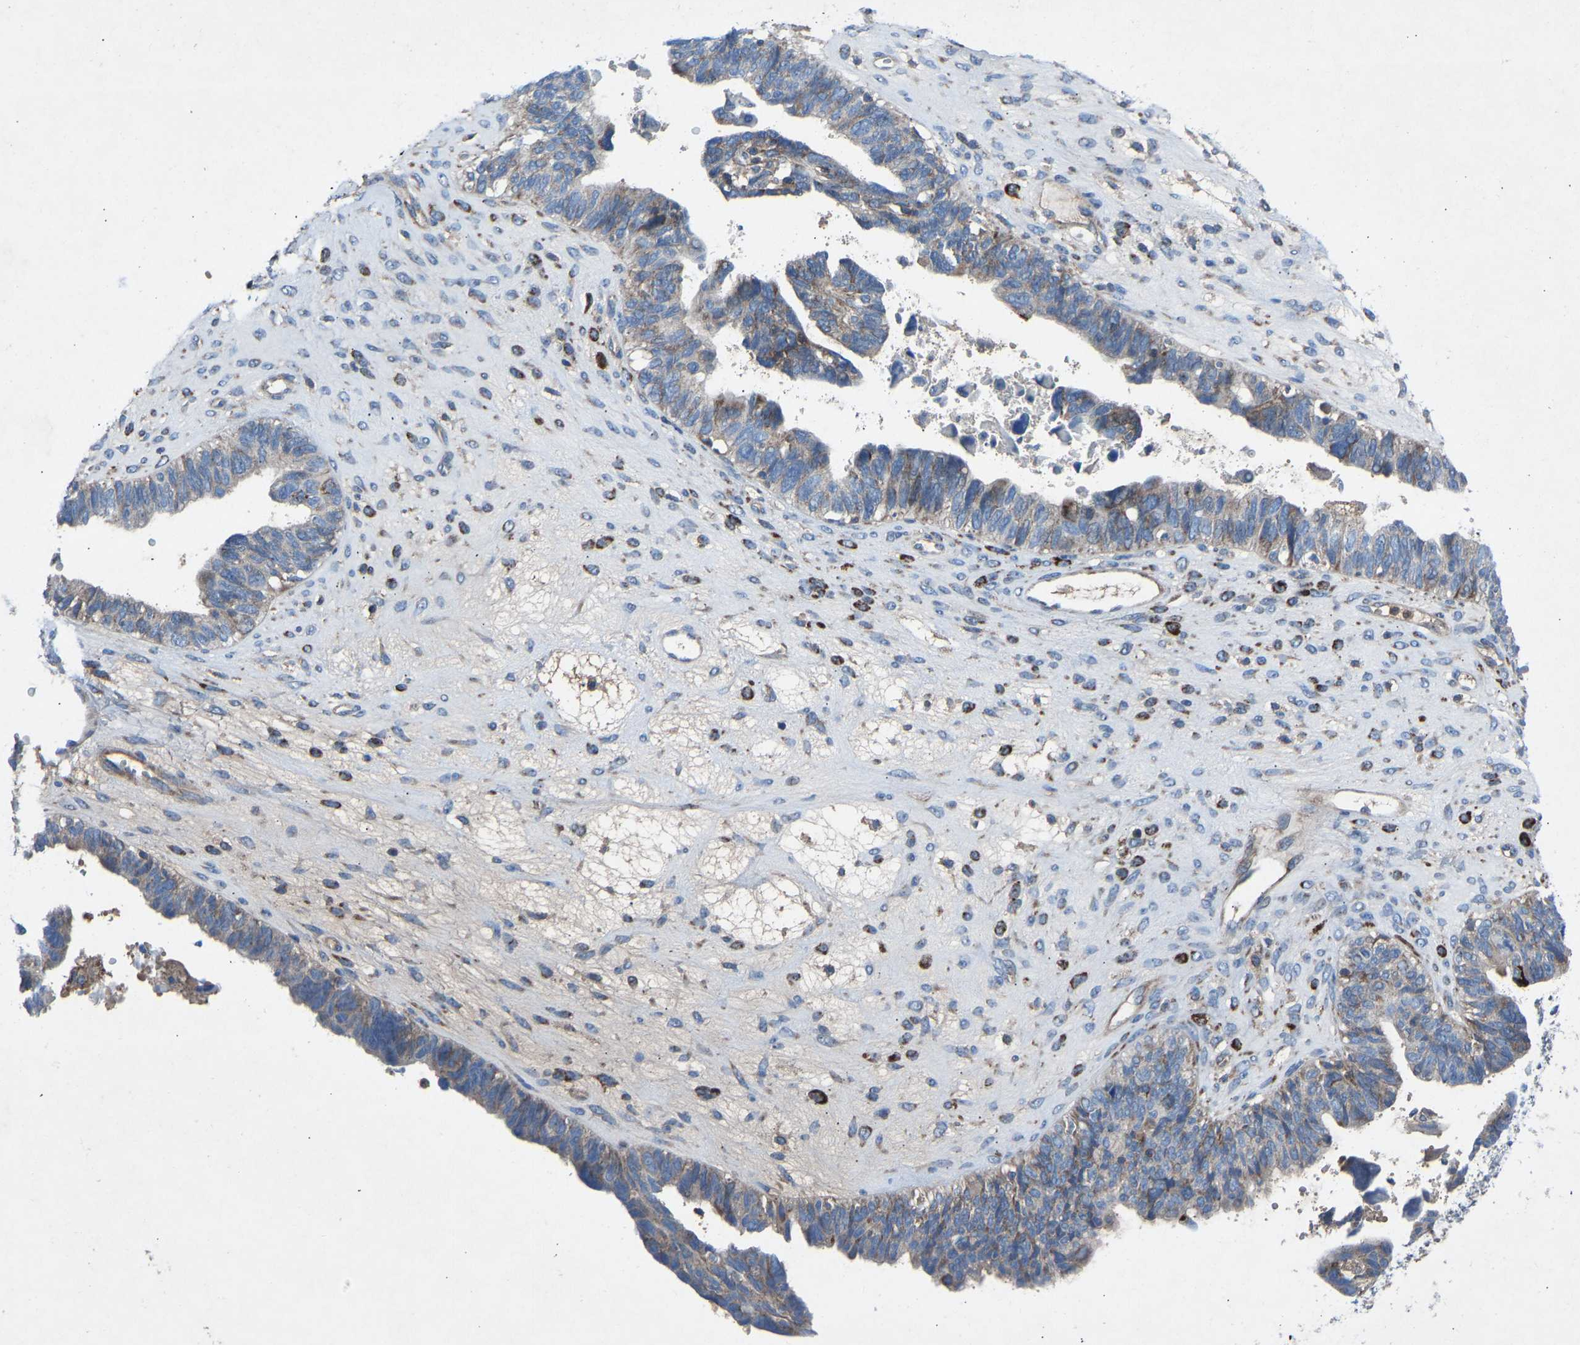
{"staining": {"intensity": "weak", "quantity": "25%-75%", "location": "cytoplasmic/membranous"}, "tissue": "ovarian cancer", "cell_type": "Tumor cells", "image_type": "cancer", "snomed": [{"axis": "morphology", "description": "Cystadenocarcinoma, serous, NOS"}, {"axis": "topography", "description": "Ovary"}], "caption": "Ovarian cancer (serous cystadenocarcinoma) stained with DAB immunohistochemistry shows low levels of weak cytoplasmic/membranous staining in approximately 25%-75% of tumor cells.", "gene": "GRK6", "patient": {"sex": "female", "age": 79}}